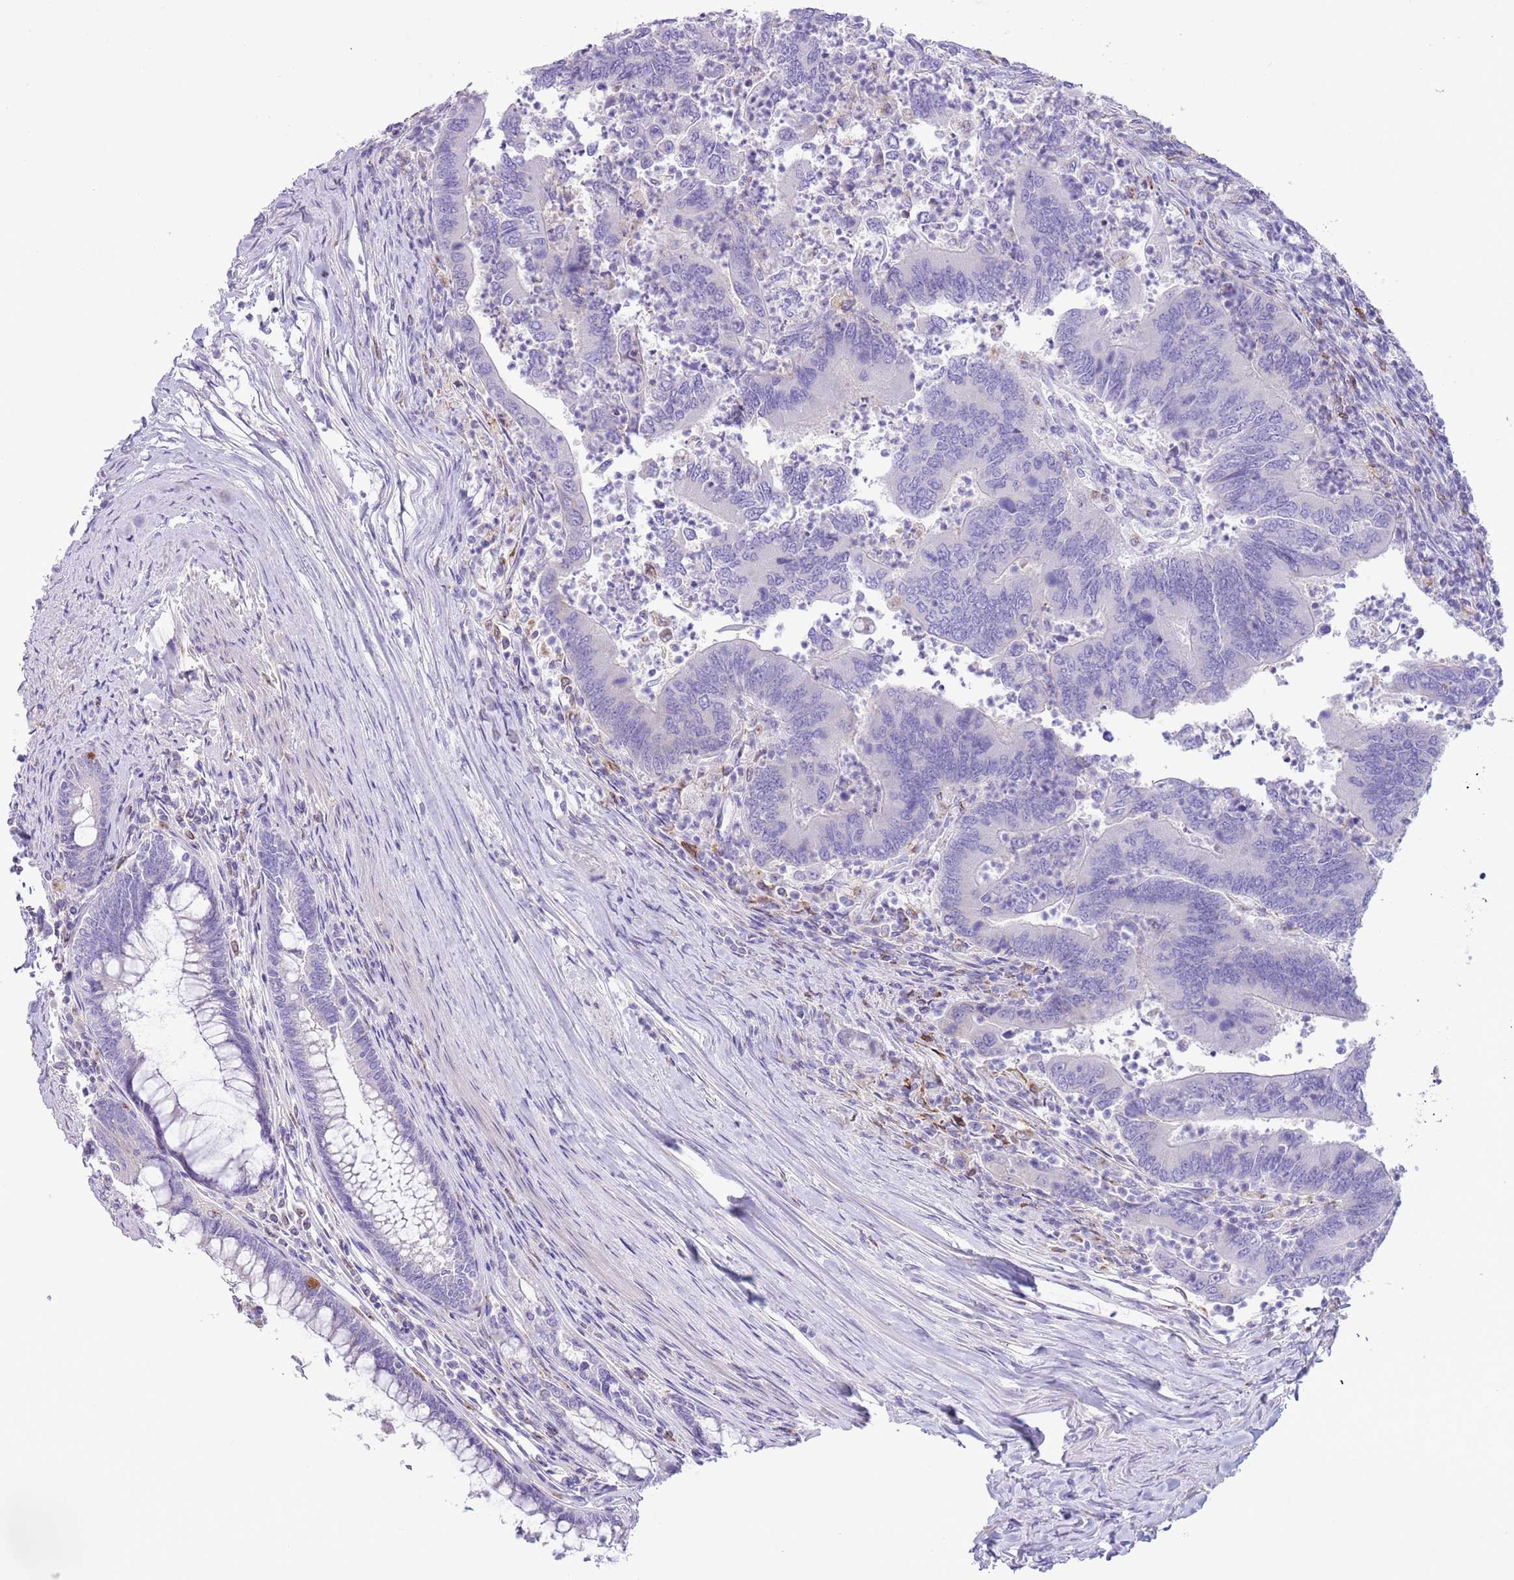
{"staining": {"intensity": "negative", "quantity": "none", "location": "none"}, "tissue": "colorectal cancer", "cell_type": "Tumor cells", "image_type": "cancer", "snomed": [{"axis": "morphology", "description": "Adenocarcinoma, NOS"}, {"axis": "topography", "description": "Colon"}], "caption": "High magnification brightfield microscopy of colorectal adenocarcinoma stained with DAB (brown) and counterstained with hematoxylin (blue): tumor cells show no significant staining. The staining was performed using DAB to visualize the protein expression in brown, while the nuclei were stained in blue with hematoxylin (Magnification: 20x).", "gene": "ZNF697", "patient": {"sex": "female", "age": 67}}